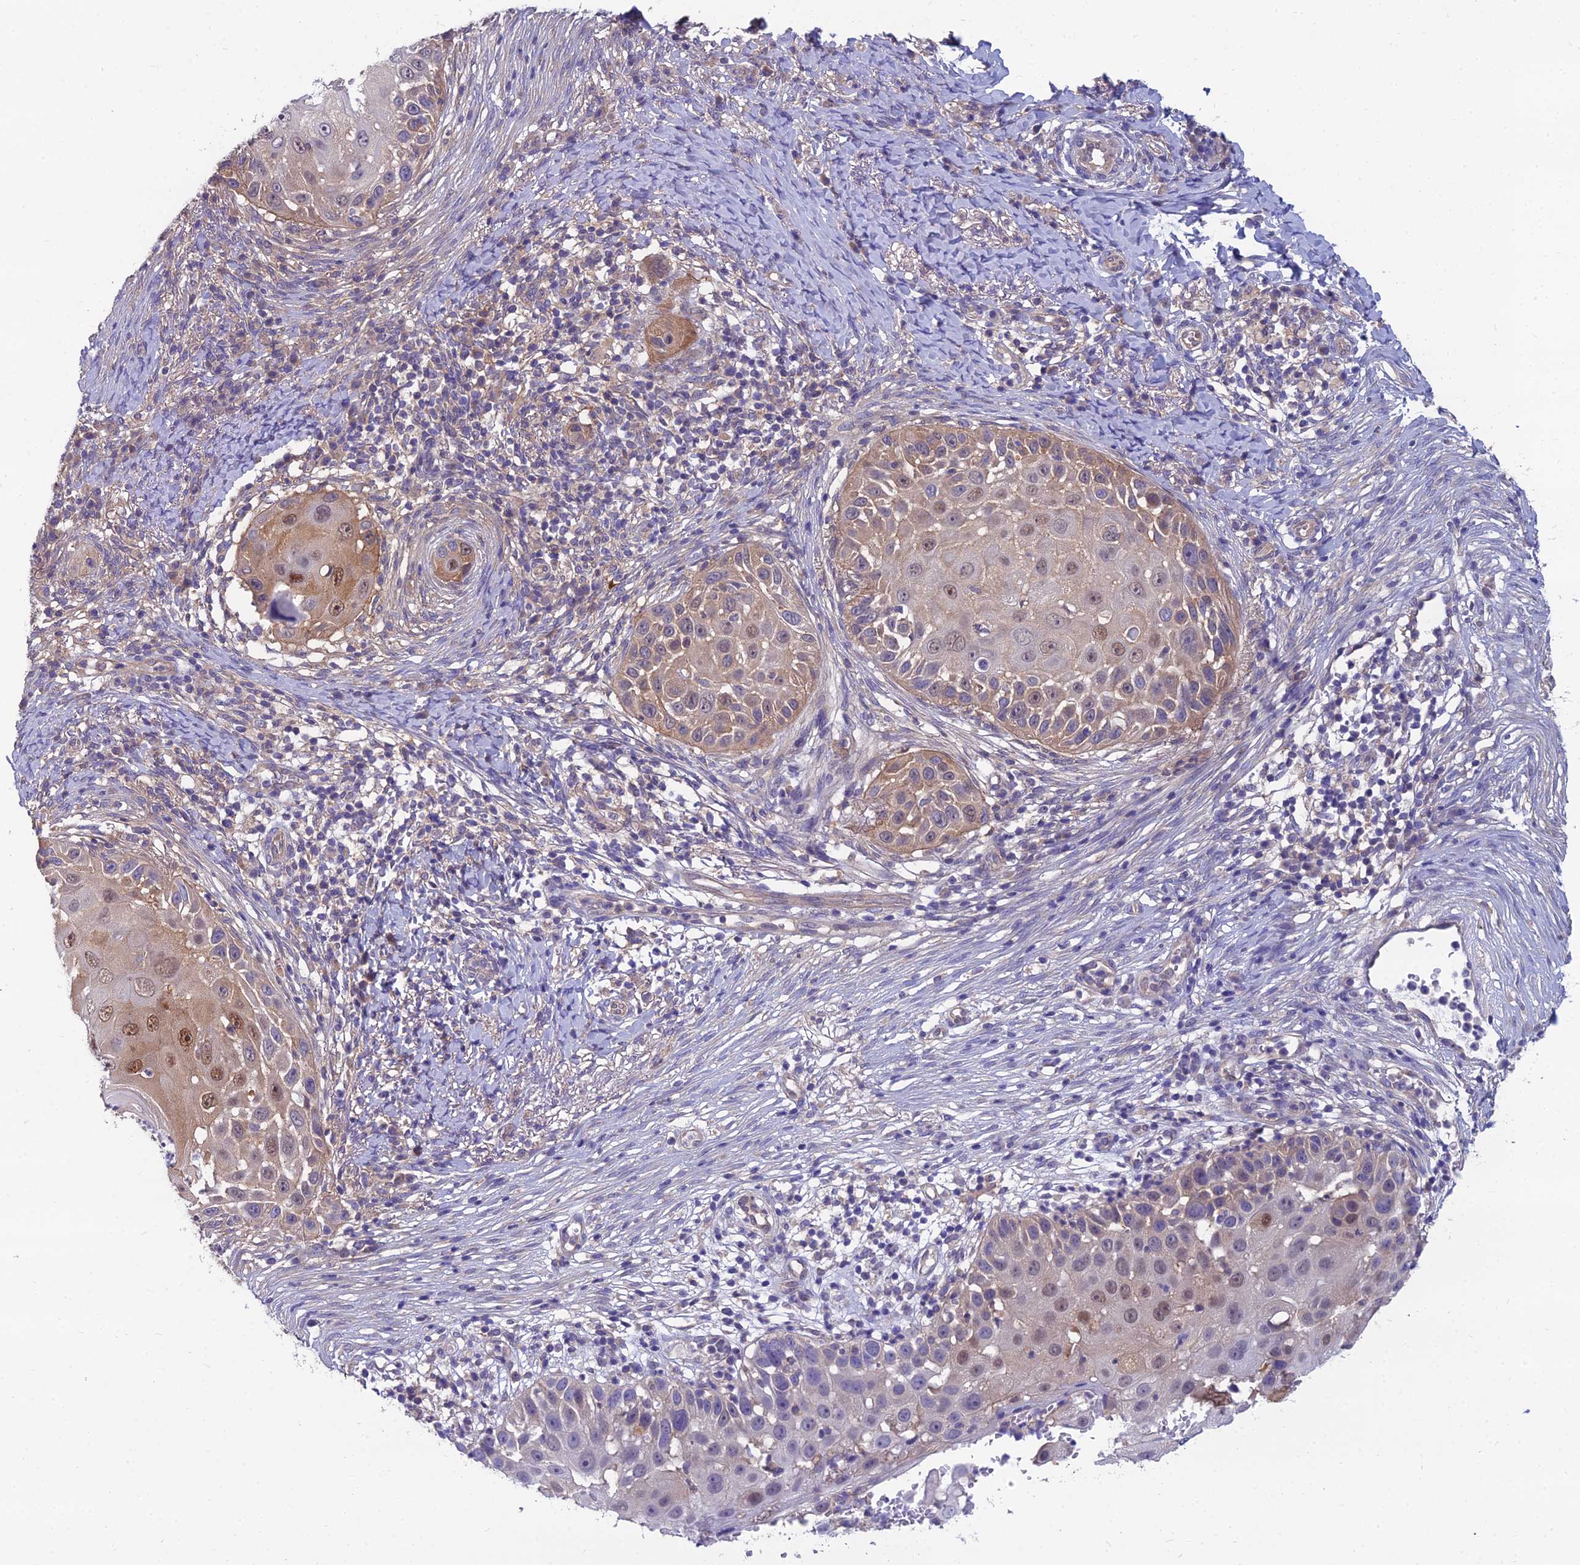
{"staining": {"intensity": "moderate", "quantity": "<25%", "location": "nuclear"}, "tissue": "skin cancer", "cell_type": "Tumor cells", "image_type": "cancer", "snomed": [{"axis": "morphology", "description": "Squamous cell carcinoma, NOS"}, {"axis": "topography", "description": "Skin"}], "caption": "IHC of human skin squamous cell carcinoma exhibits low levels of moderate nuclear positivity in approximately <25% of tumor cells. The staining was performed using DAB (3,3'-diaminobenzidine), with brown indicating positive protein expression. Nuclei are stained blue with hematoxylin.", "gene": "MVD", "patient": {"sex": "female", "age": 44}}